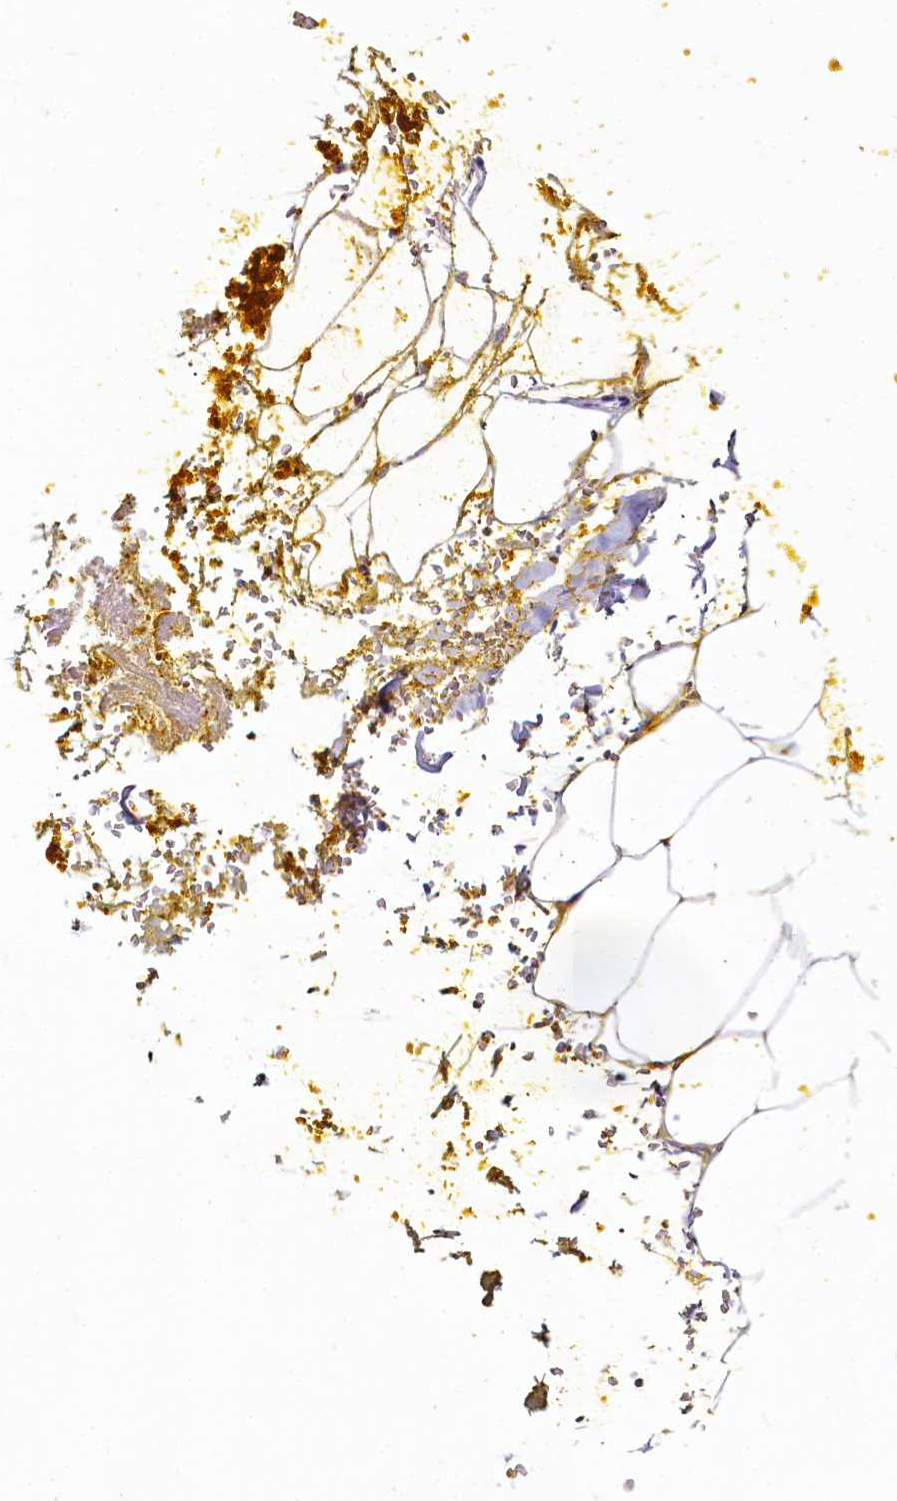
{"staining": {"intensity": "negative", "quantity": "none", "location": "none"}, "tissue": "adipose tissue", "cell_type": "Adipocytes", "image_type": "normal", "snomed": [{"axis": "morphology", "description": "Normal tissue, NOS"}, {"axis": "morphology", "description": "Adenocarcinoma, Low grade"}, {"axis": "topography", "description": "Prostate"}, {"axis": "topography", "description": "Peripheral nerve tissue"}], "caption": "Human adipose tissue stained for a protein using immunohistochemistry (IHC) demonstrates no staining in adipocytes.", "gene": "SH3TC2", "patient": {"sex": "male", "age": 63}}